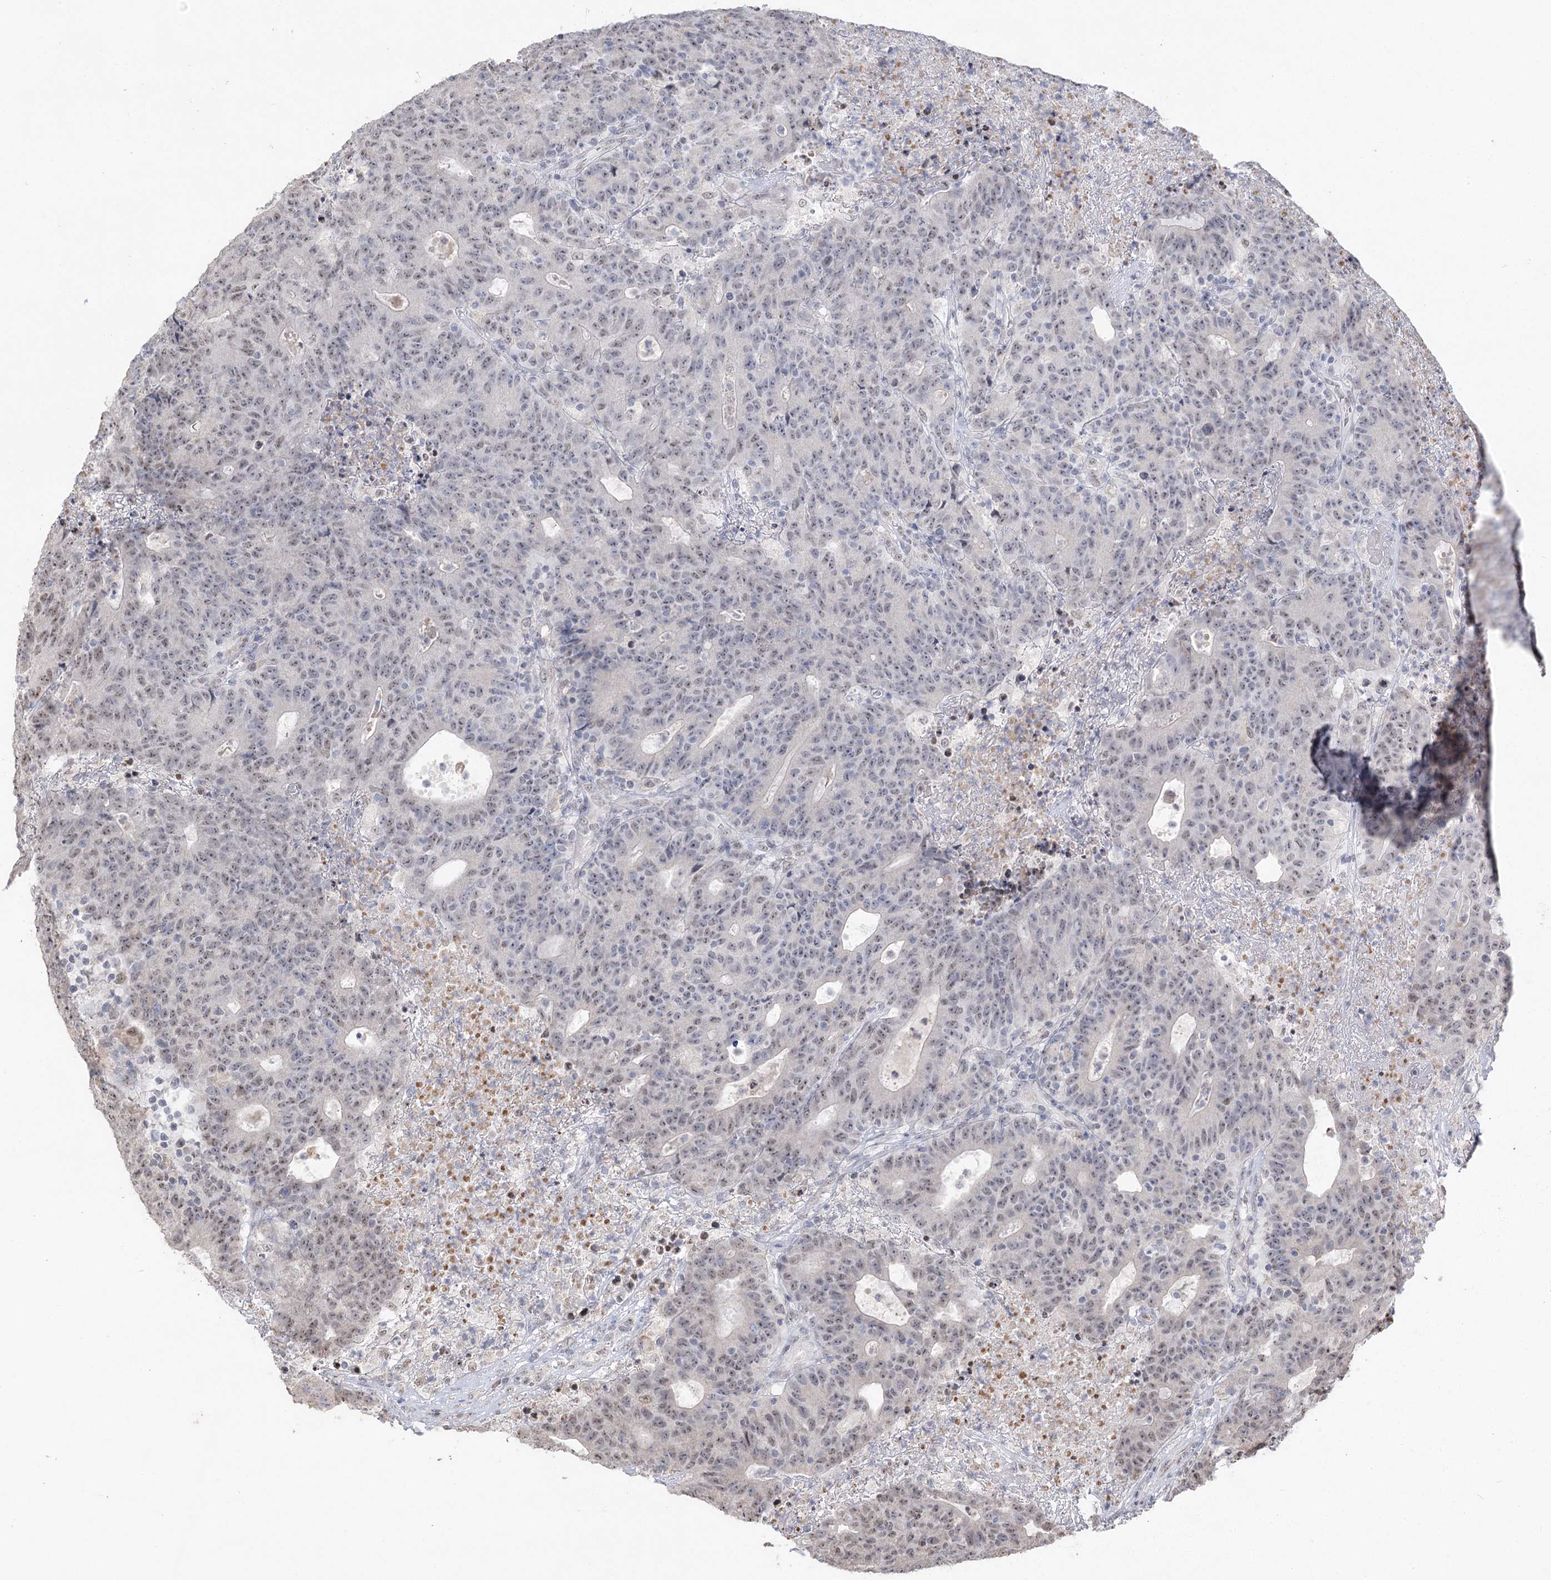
{"staining": {"intensity": "negative", "quantity": "none", "location": "none"}, "tissue": "colorectal cancer", "cell_type": "Tumor cells", "image_type": "cancer", "snomed": [{"axis": "morphology", "description": "Adenocarcinoma, NOS"}, {"axis": "topography", "description": "Colon"}], "caption": "Protein analysis of colorectal cancer (adenocarcinoma) demonstrates no significant expression in tumor cells.", "gene": "RUFY4", "patient": {"sex": "female", "age": 75}}